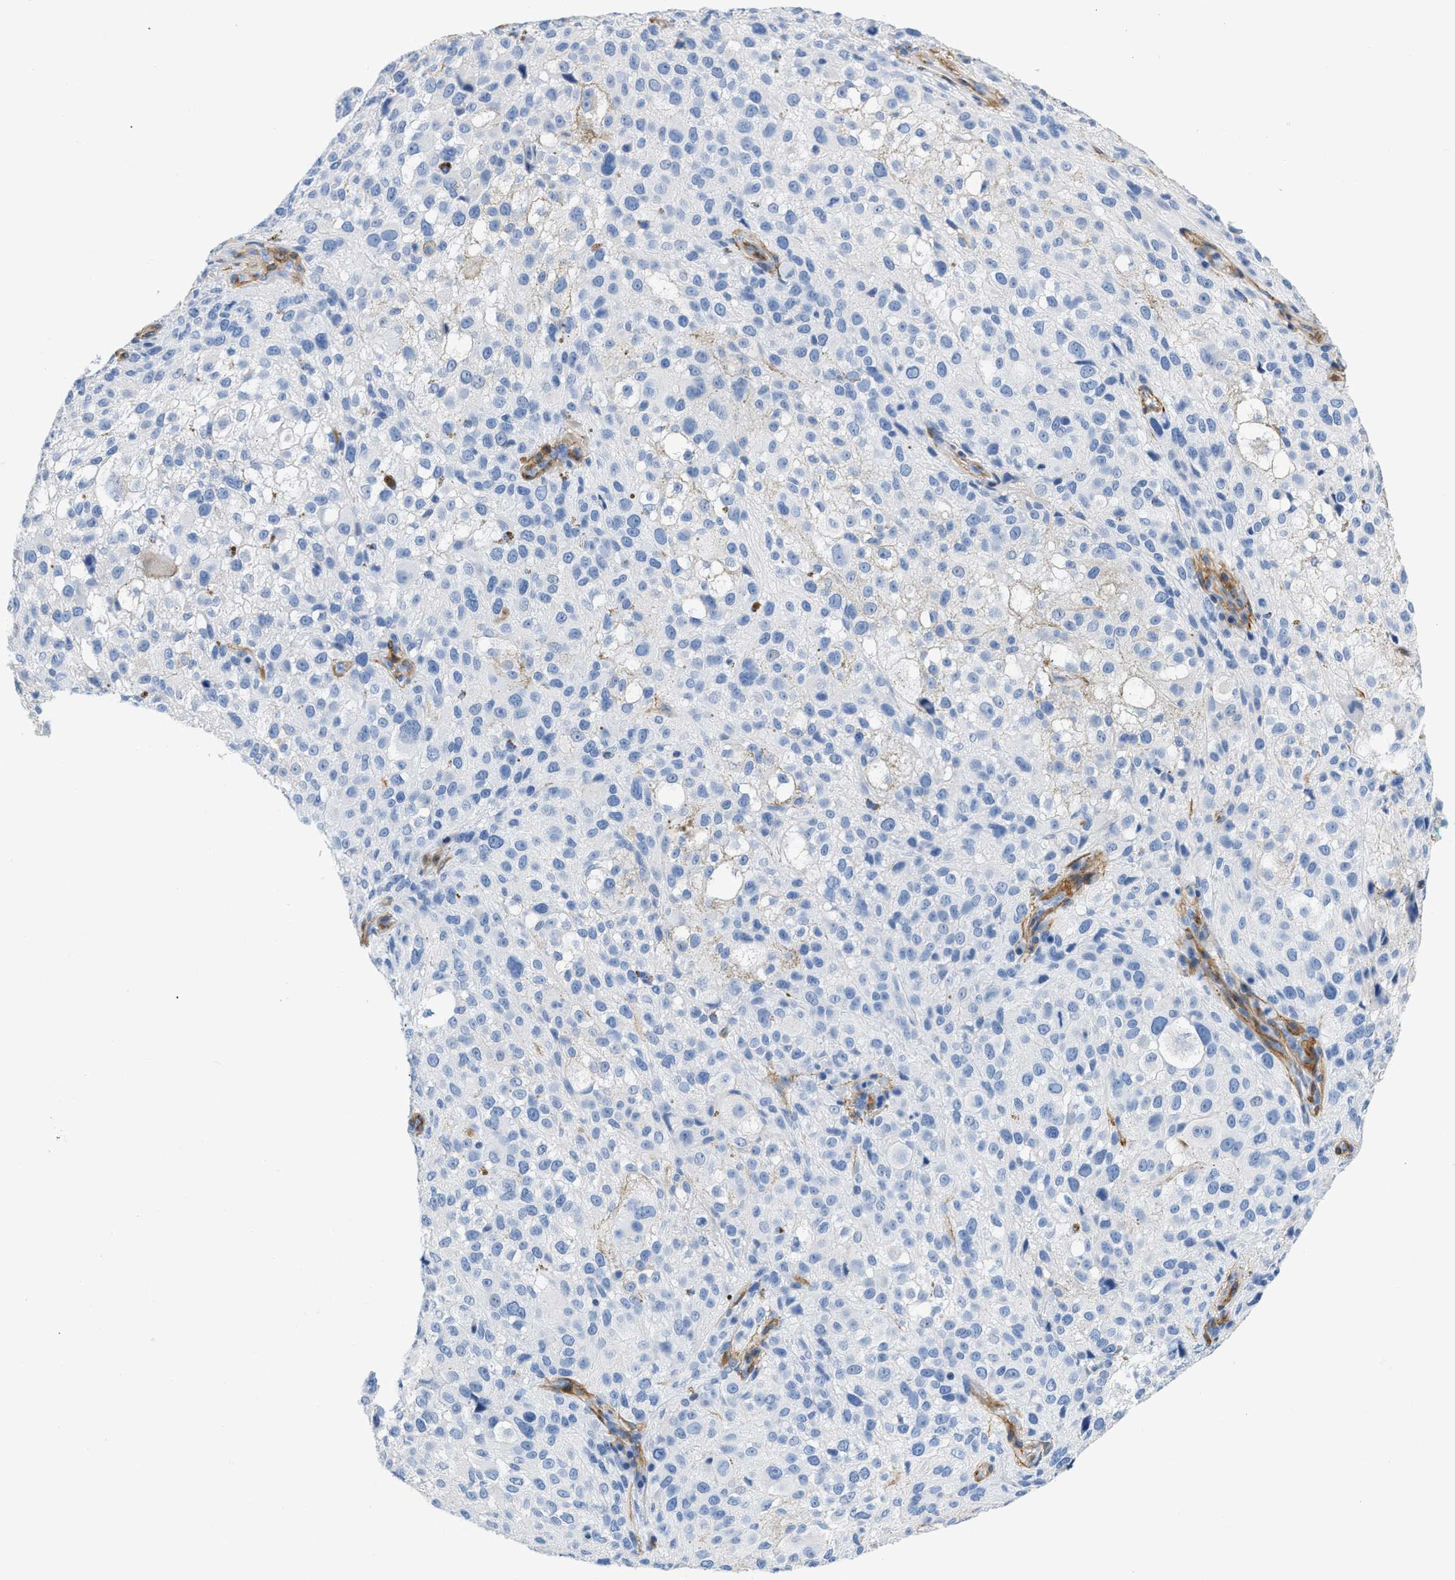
{"staining": {"intensity": "negative", "quantity": "none", "location": "none"}, "tissue": "melanoma", "cell_type": "Tumor cells", "image_type": "cancer", "snomed": [{"axis": "morphology", "description": "Necrosis, NOS"}, {"axis": "morphology", "description": "Malignant melanoma, NOS"}, {"axis": "topography", "description": "Skin"}], "caption": "Immunohistochemistry photomicrograph of human malignant melanoma stained for a protein (brown), which shows no expression in tumor cells.", "gene": "PDGFRB", "patient": {"sex": "female", "age": 87}}